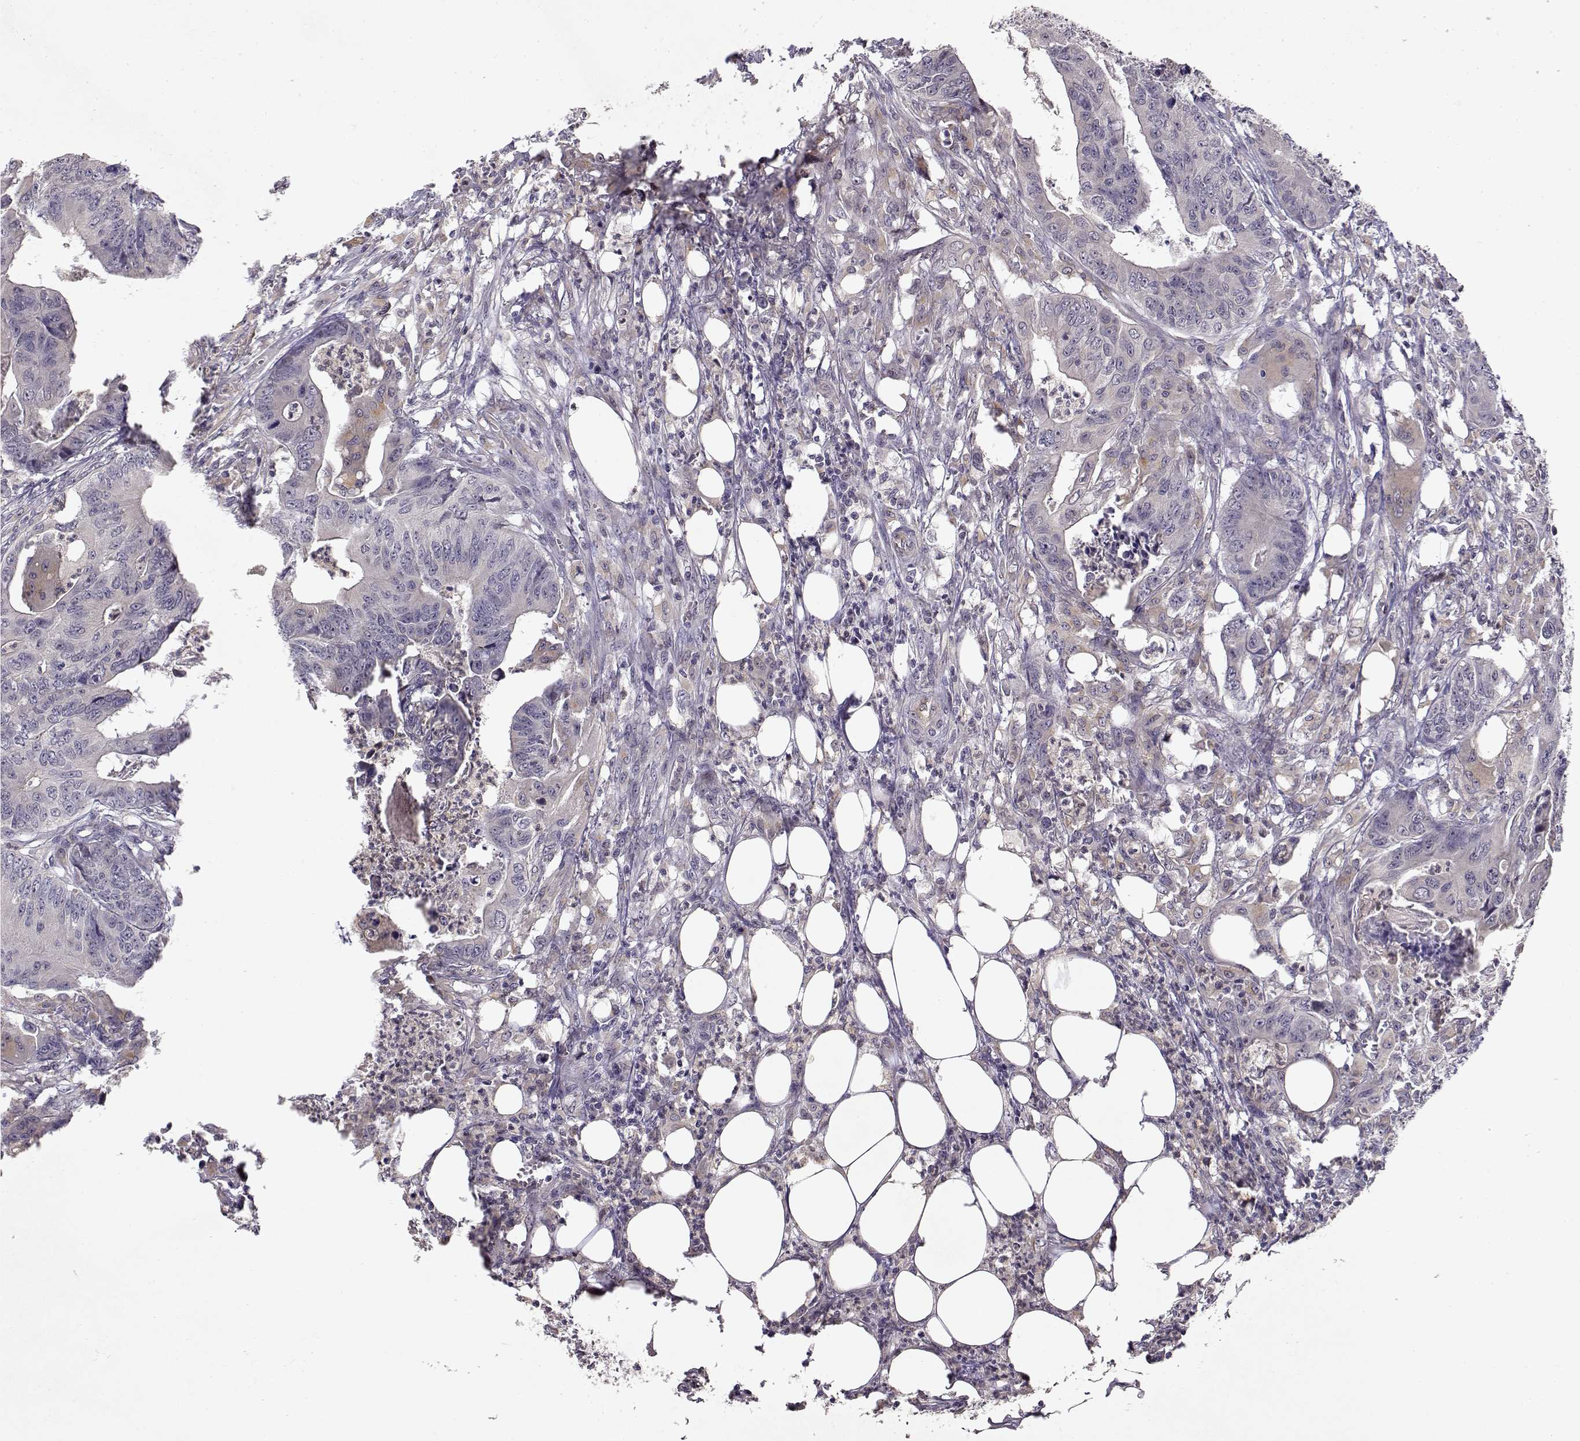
{"staining": {"intensity": "negative", "quantity": "none", "location": "none"}, "tissue": "colorectal cancer", "cell_type": "Tumor cells", "image_type": "cancer", "snomed": [{"axis": "morphology", "description": "Adenocarcinoma, NOS"}, {"axis": "topography", "description": "Colon"}], "caption": "Image shows no significant protein expression in tumor cells of colorectal adenocarcinoma.", "gene": "BMX", "patient": {"sex": "male", "age": 84}}